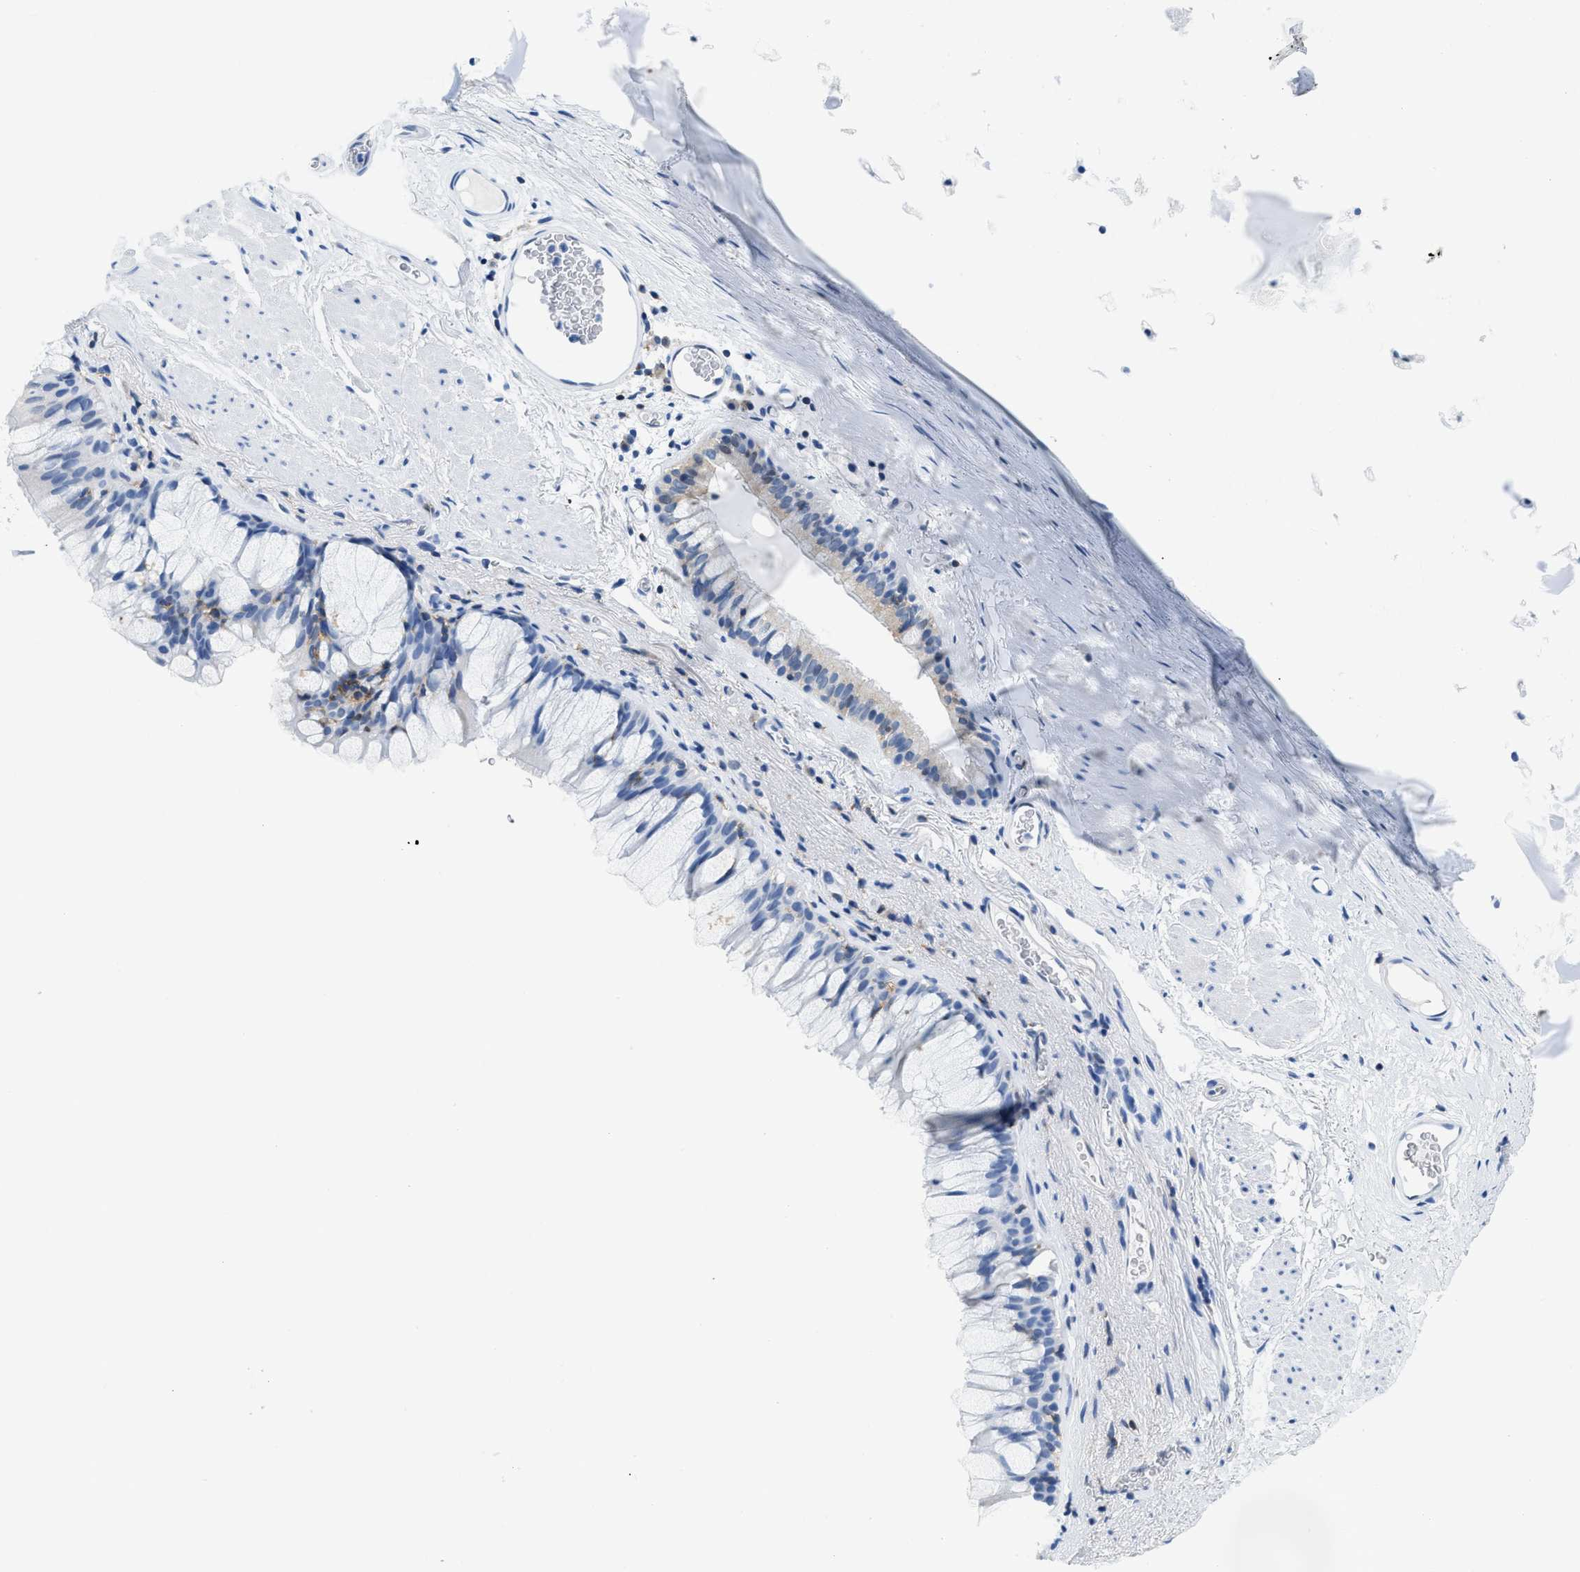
{"staining": {"intensity": "negative", "quantity": "none", "location": "none"}, "tissue": "bronchus", "cell_type": "Respiratory epithelial cells", "image_type": "normal", "snomed": [{"axis": "morphology", "description": "Normal tissue, NOS"}, {"axis": "topography", "description": "Cartilage tissue"}, {"axis": "topography", "description": "Bronchus"}], "caption": "IHC of normal bronchus displays no positivity in respiratory epithelial cells.", "gene": "NFATC2", "patient": {"sex": "female", "age": 53}}